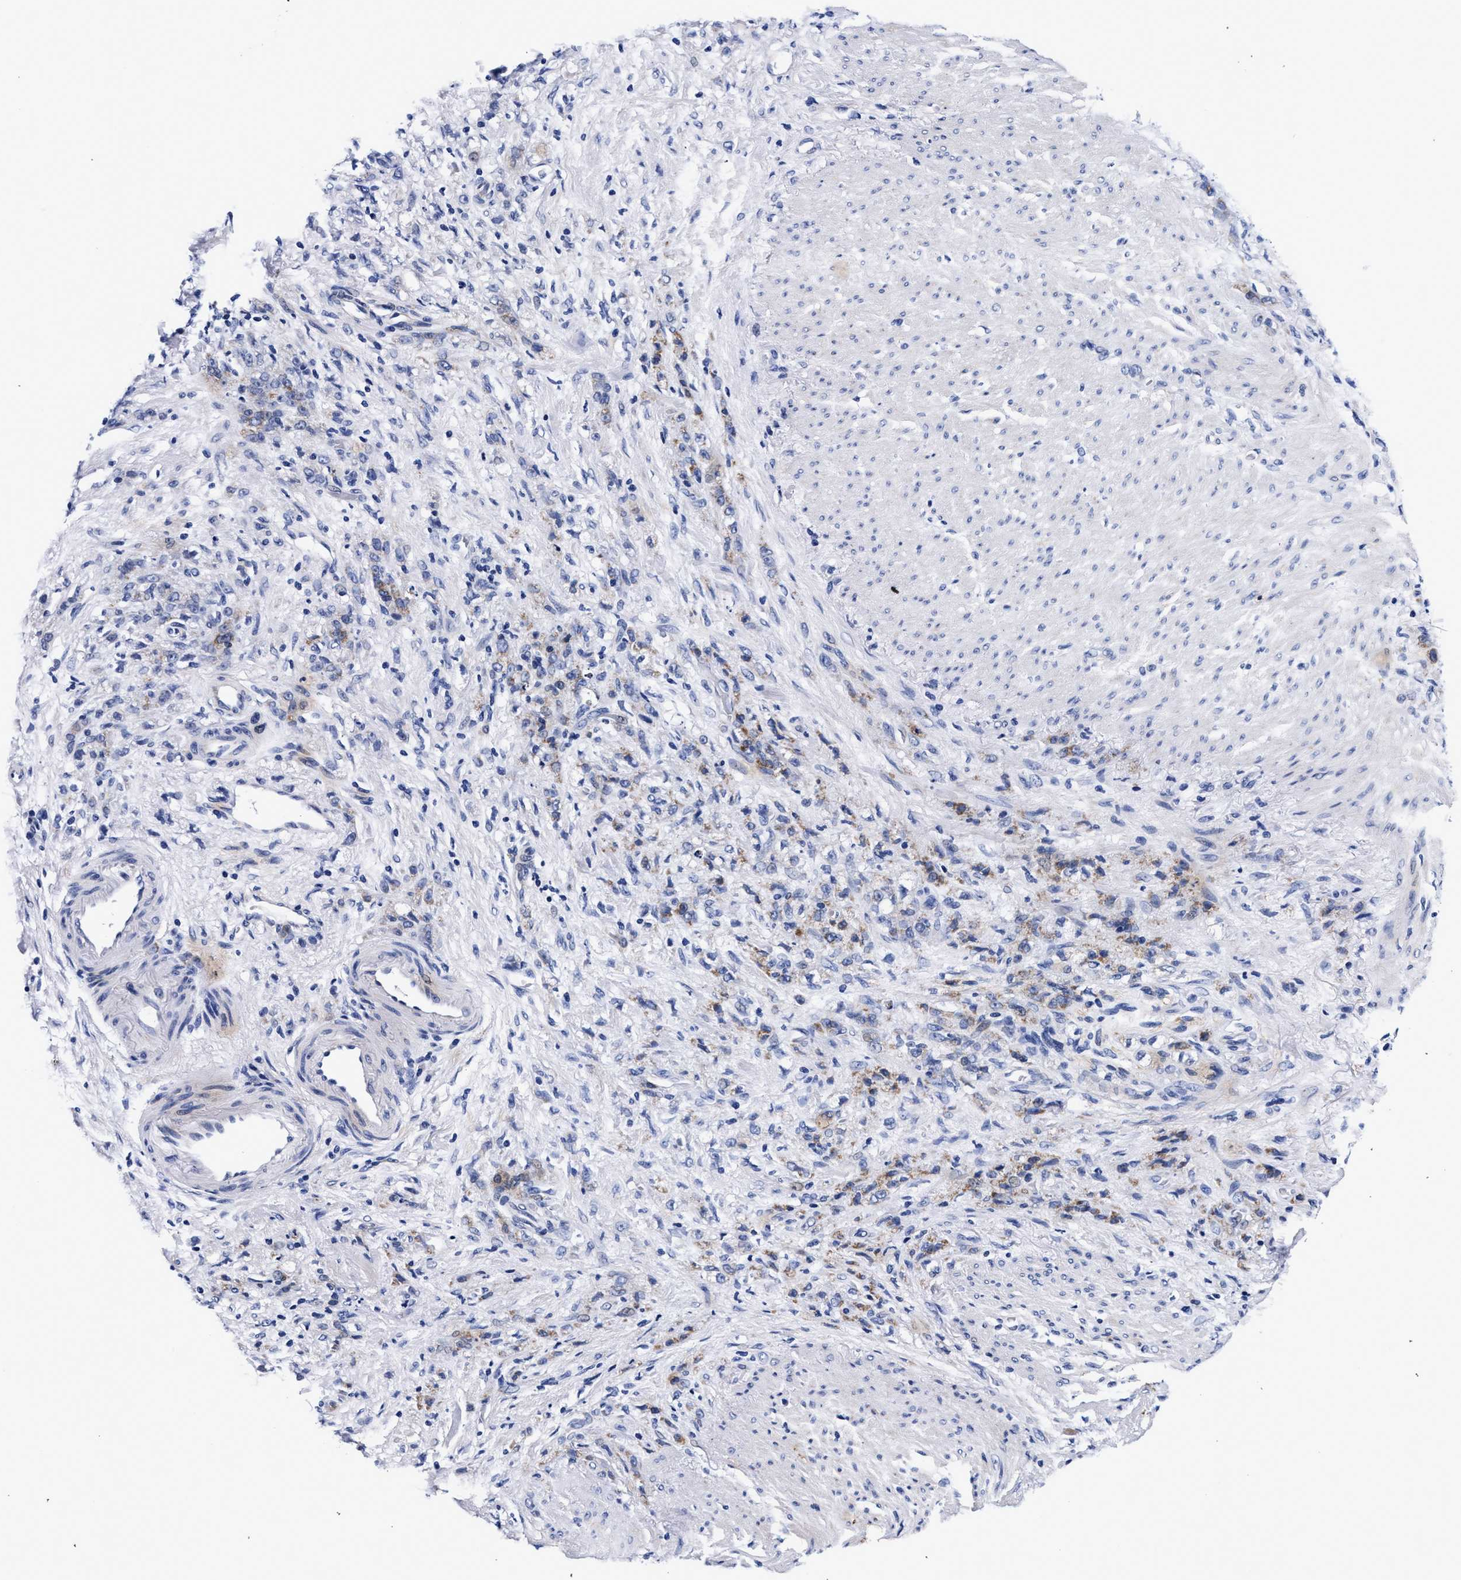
{"staining": {"intensity": "moderate", "quantity": "<25%", "location": "cytoplasmic/membranous"}, "tissue": "stomach cancer", "cell_type": "Tumor cells", "image_type": "cancer", "snomed": [{"axis": "morphology", "description": "Adenocarcinoma, NOS"}, {"axis": "topography", "description": "Stomach"}], "caption": "Immunohistochemistry staining of stomach cancer, which demonstrates low levels of moderate cytoplasmic/membranous positivity in about <25% of tumor cells indicating moderate cytoplasmic/membranous protein staining. The staining was performed using DAB (brown) for protein detection and nuclei were counterstained in hematoxylin (blue).", "gene": "RAB3B", "patient": {"sex": "male", "age": 82}}